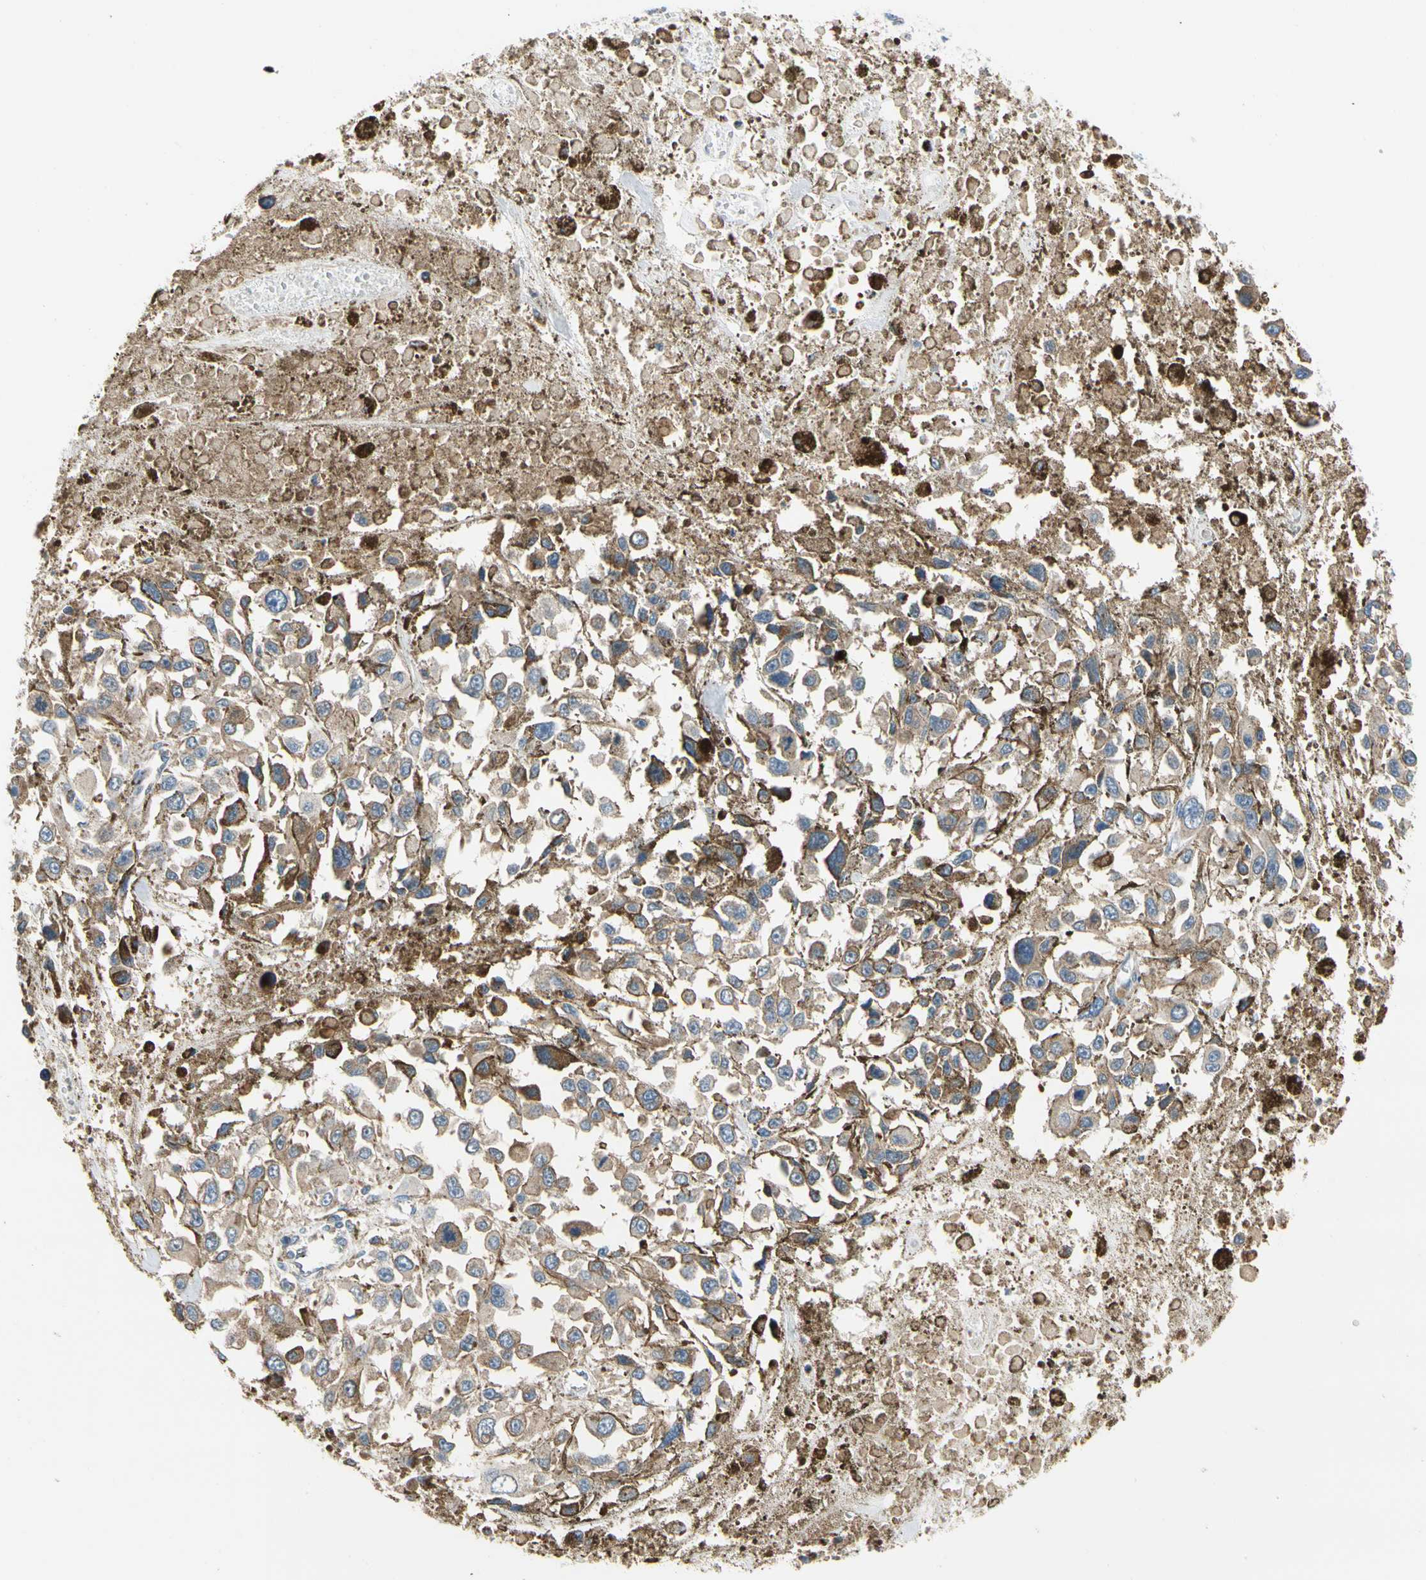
{"staining": {"intensity": "negative", "quantity": "none", "location": "none"}, "tissue": "melanoma", "cell_type": "Tumor cells", "image_type": "cancer", "snomed": [{"axis": "morphology", "description": "Malignant melanoma, Metastatic site"}, {"axis": "topography", "description": "Lymph node"}], "caption": "There is no significant positivity in tumor cells of malignant melanoma (metastatic site).", "gene": "STXBP1", "patient": {"sex": "male", "age": 59}}